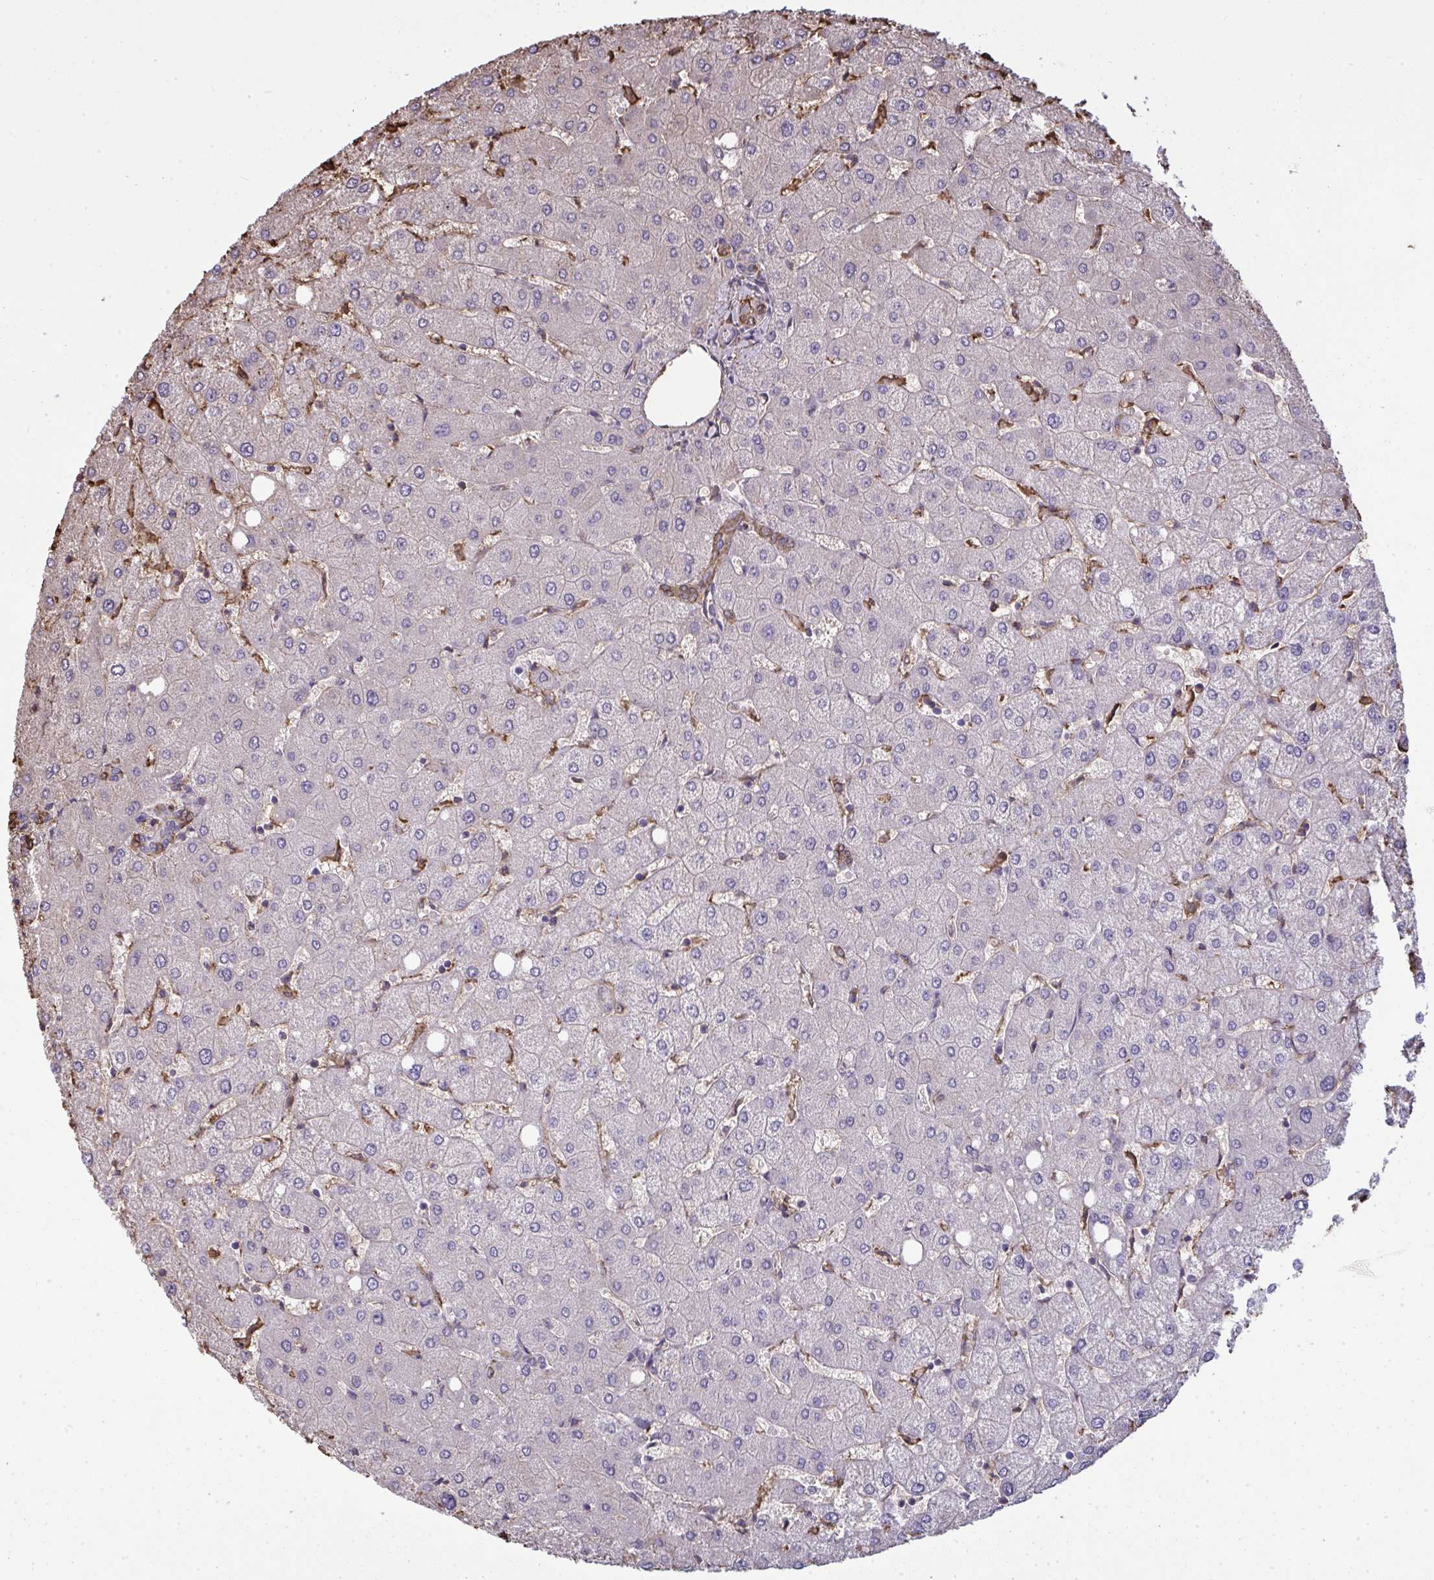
{"staining": {"intensity": "moderate", "quantity": ">75%", "location": "cytoplasmic/membranous"}, "tissue": "liver", "cell_type": "Cholangiocytes", "image_type": "normal", "snomed": [{"axis": "morphology", "description": "Normal tissue, NOS"}, {"axis": "topography", "description": "Liver"}], "caption": "Immunohistochemical staining of benign human liver exhibits moderate cytoplasmic/membranous protein positivity in approximately >75% of cholangiocytes. The protein is shown in brown color, while the nuclei are stained blue.", "gene": "ANXA5", "patient": {"sex": "female", "age": 54}}